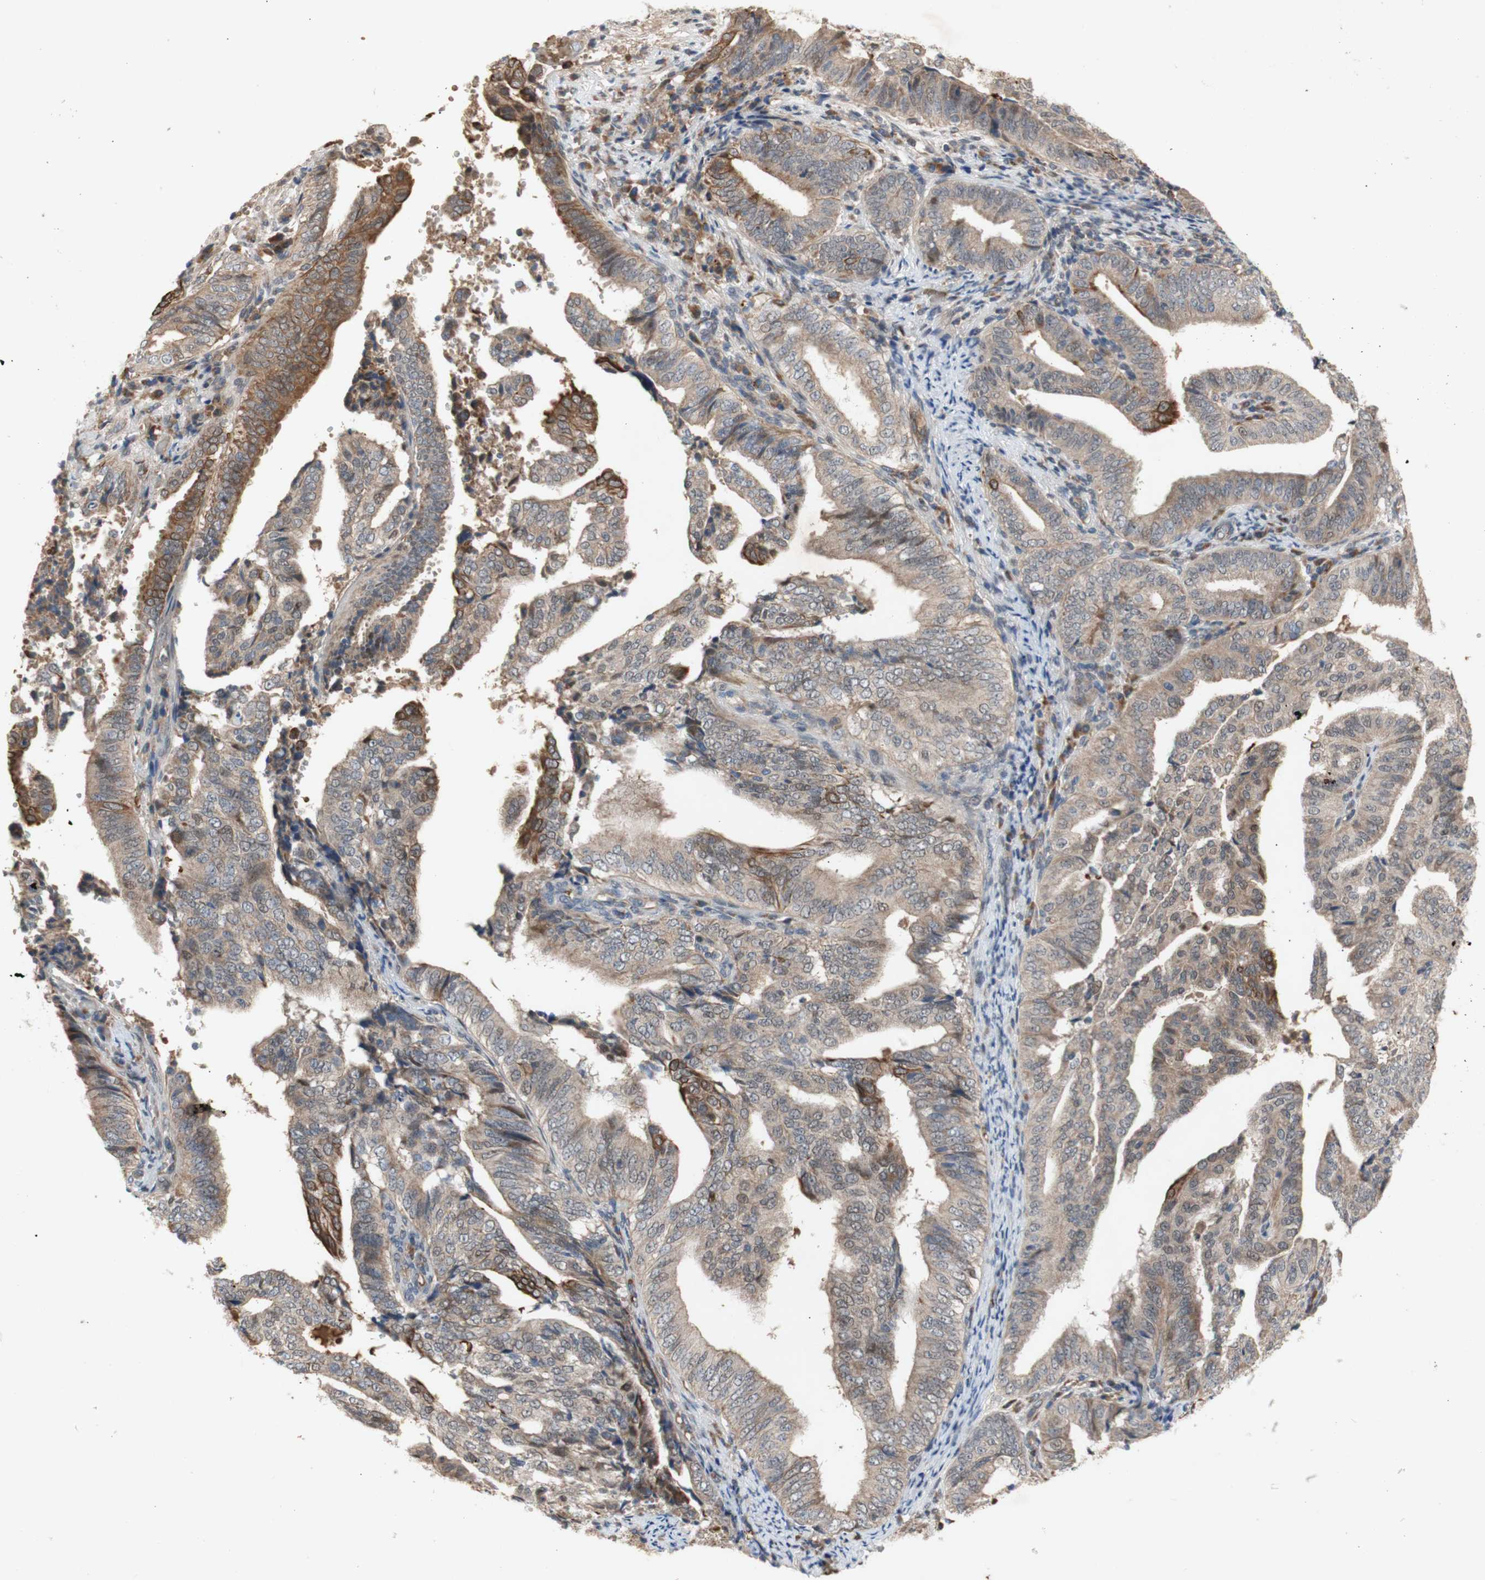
{"staining": {"intensity": "weak", "quantity": ">75%", "location": "cytoplasmic/membranous"}, "tissue": "endometrial cancer", "cell_type": "Tumor cells", "image_type": "cancer", "snomed": [{"axis": "morphology", "description": "Adenocarcinoma, NOS"}, {"axis": "topography", "description": "Endometrium"}], "caption": "Immunohistochemical staining of adenocarcinoma (endometrial) displays low levels of weak cytoplasmic/membranous protein positivity in approximately >75% of tumor cells.", "gene": "PKN1", "patient": {"sex": "female", "age": 58}}